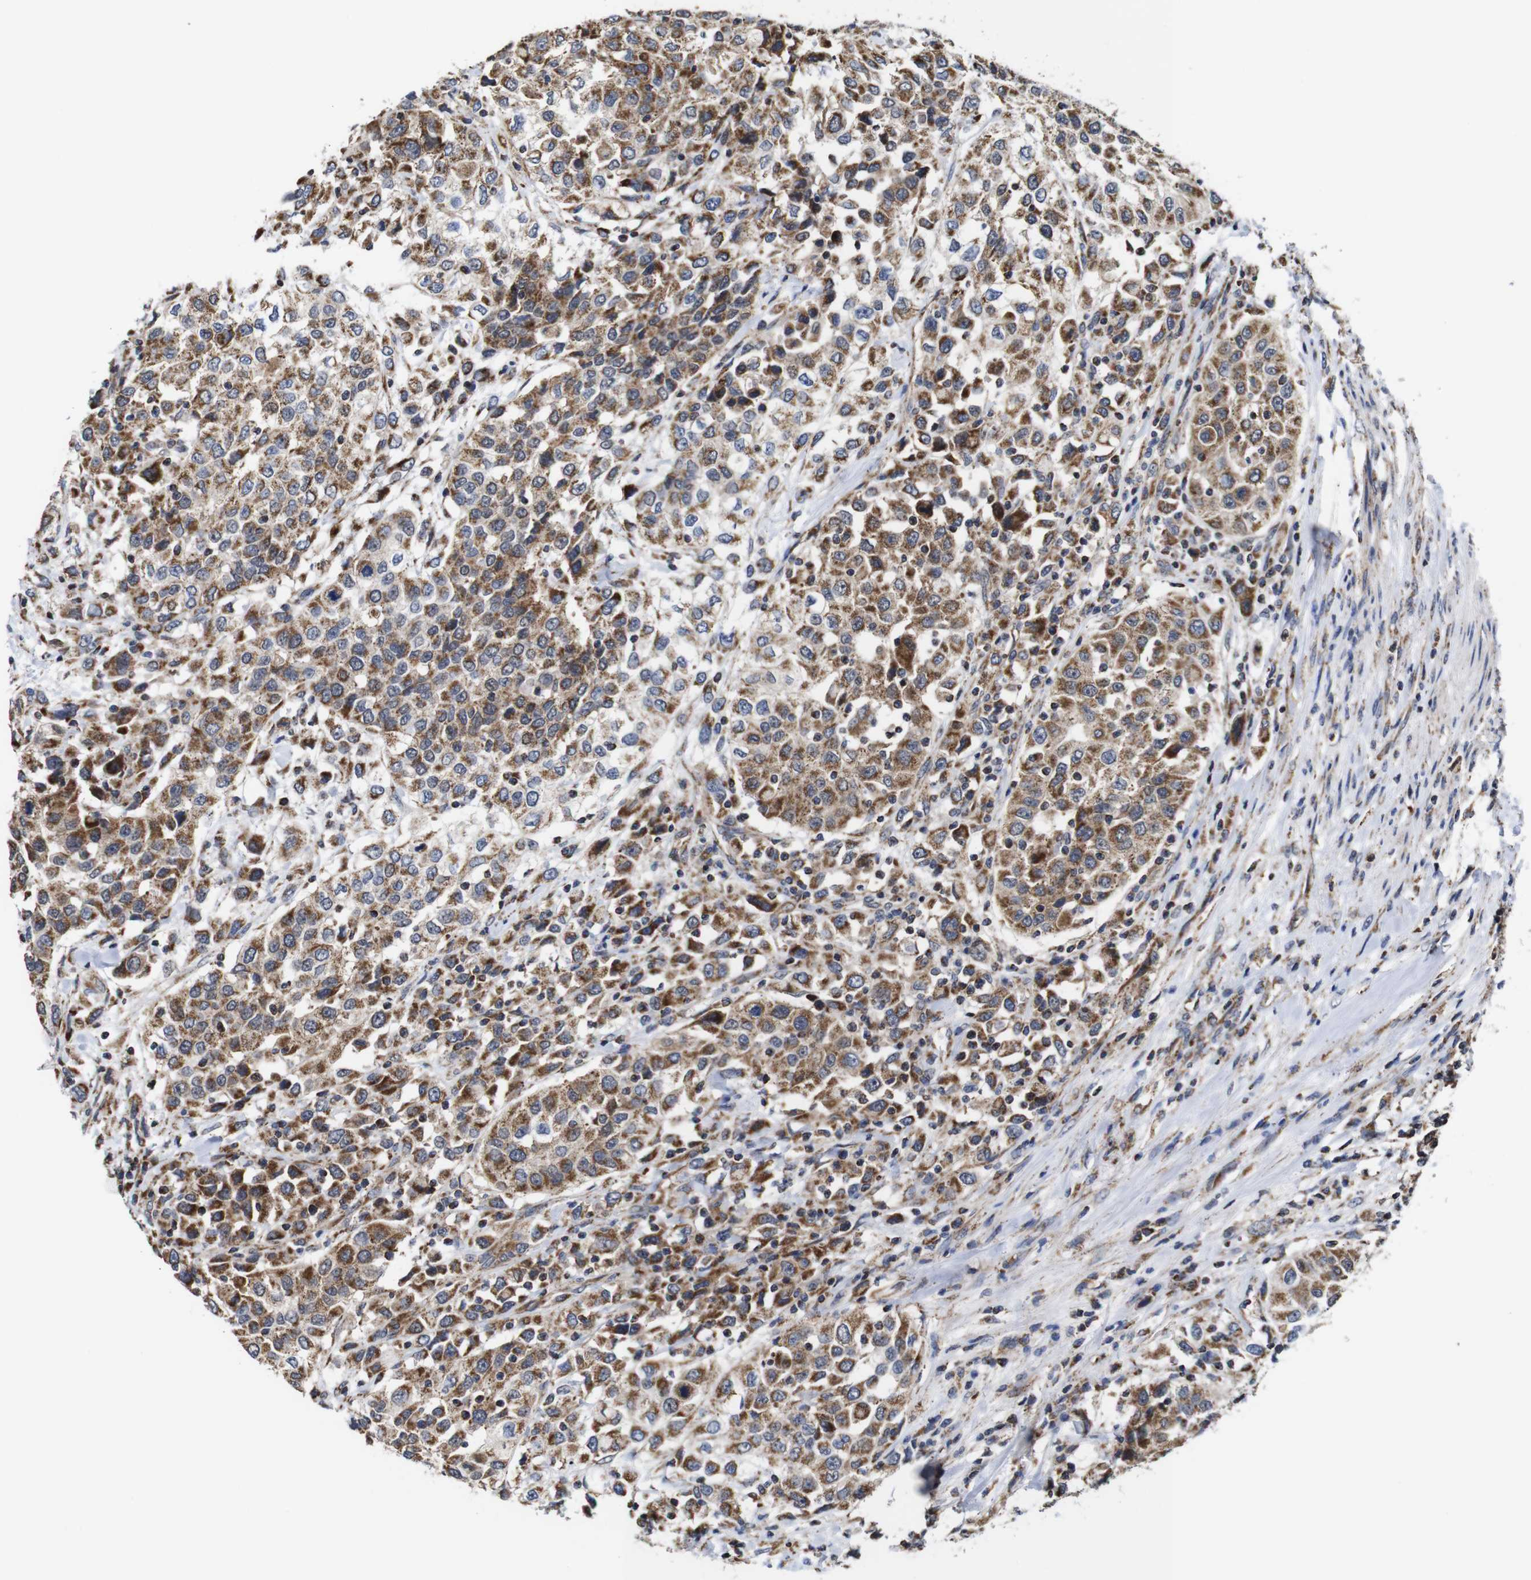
{"staining": {"intensity": "moderate", "quantity": ">75%", "location": "cytoplasmic/membranous"}, "tissue": "urothelial cancer", "cell_type": "Tumor cells", "image_type": "cancer", "snomed": [{"axis": "morphology", "description": "Urothelial carcinoma, High grade"}, {"axis": "topography", "description": "Urinary bladder"}], "caption": "Immunohistochemical staining of high-grade urothelial carcinoma displays moderate cytoplasmic/membranous protein positivity in about >75% of tumor cells. (Stains: DAB (3,3'-diaminobenzidine) in brown, nuclei in blue, Microscopy: brightfield microscopy at high magnification).", "gene": "C17orf80", "patient": {"sex": "female", "age": 80}}